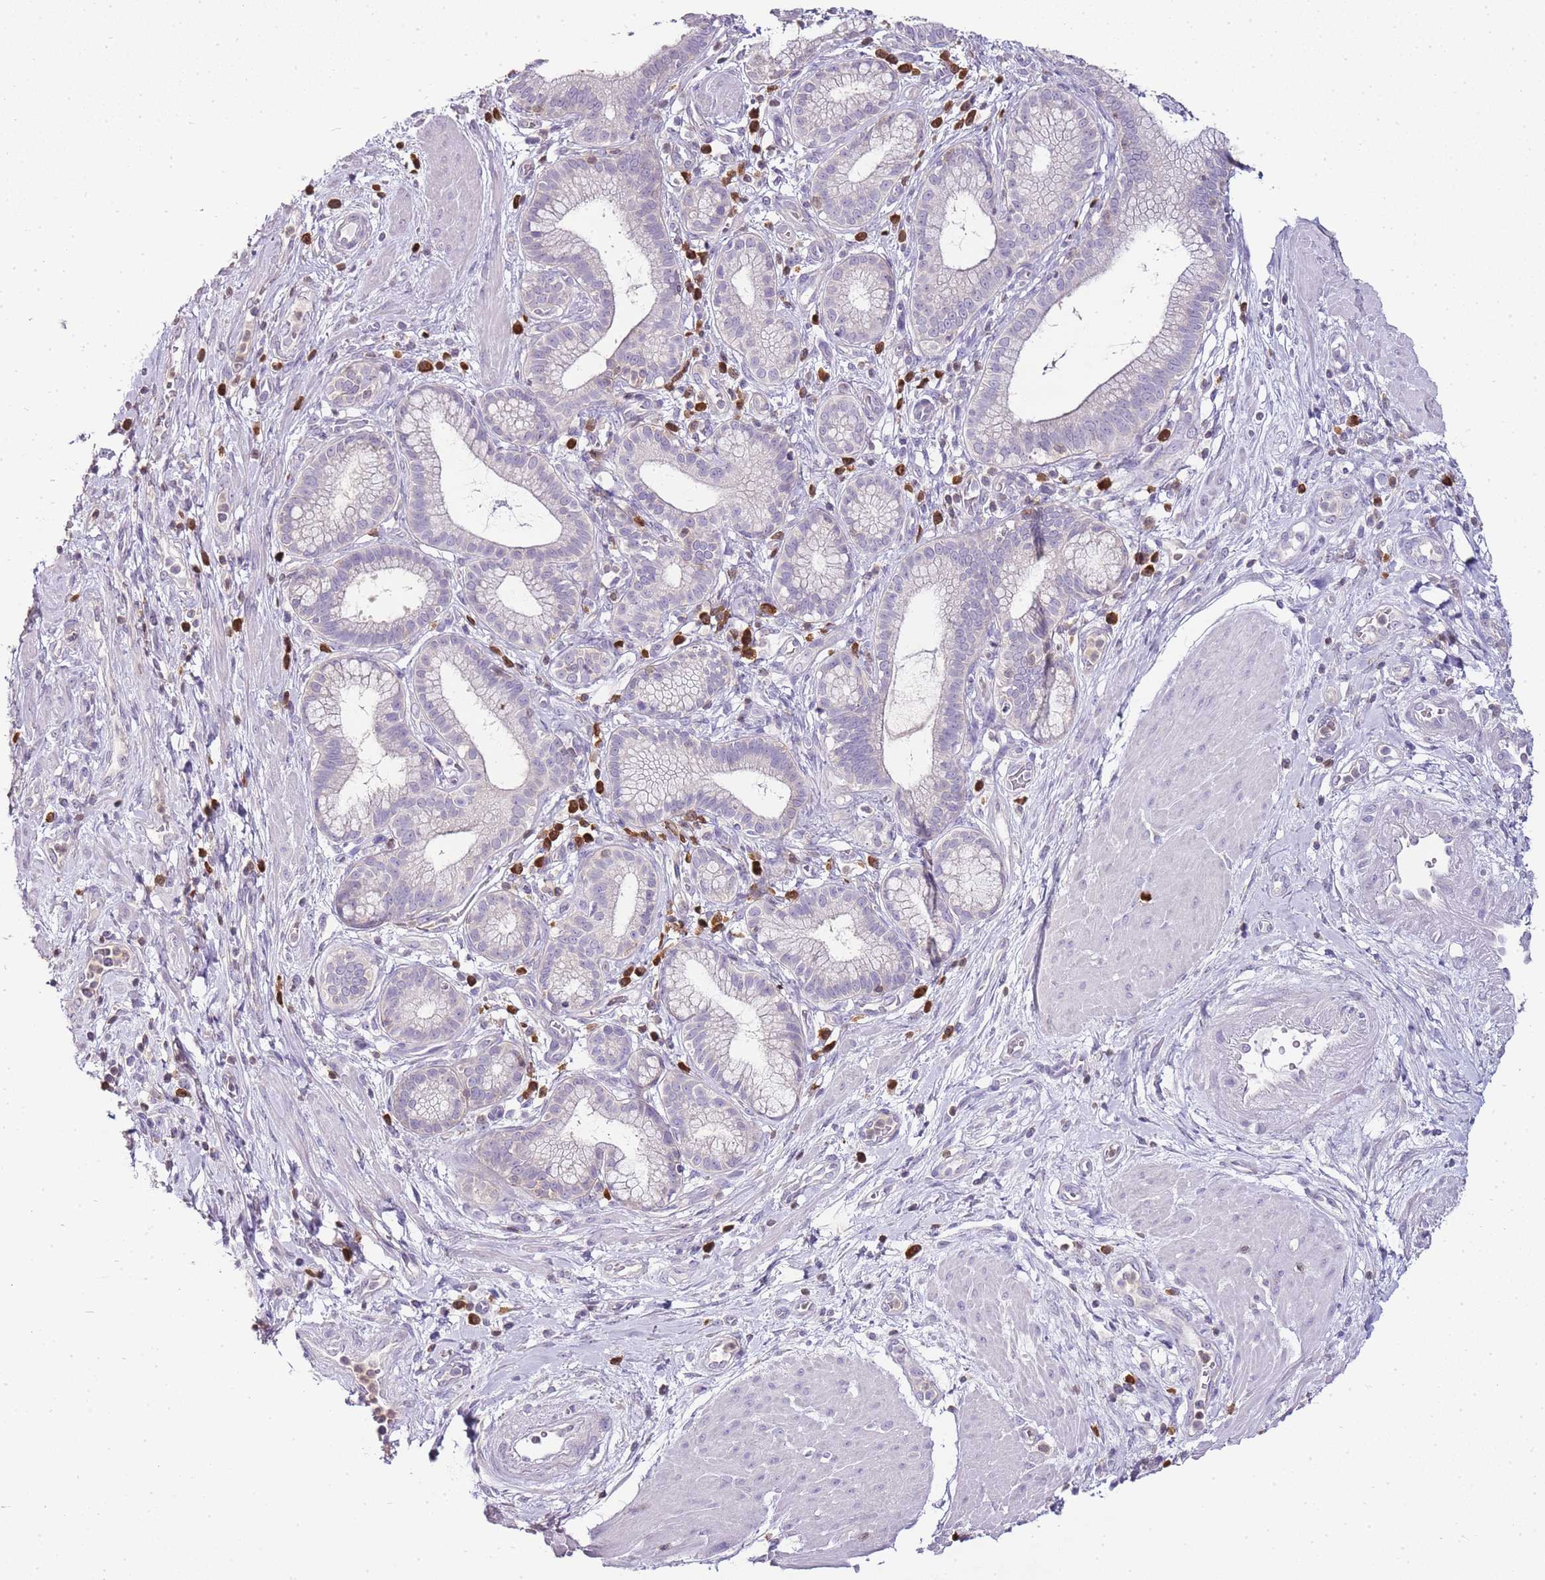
{"staining": {"intensity": "negative", "quantity": "none", "location": "none"}, "tissue": "pancreatic cancer", "cell_type": "Tumor cells", "image_type": "cancer", "snomed": [{"axis": "morphology", "description": "Adenocarcinoma, NOS"}, {"axis": "topography", "description": "Pancreas"}], "caption": "An immunohistochemistry histopathology image of pancreatic cancer is shown. There is no staining in tumor cells of pancreatic cancer.", "gene": "ZBP1", "patient": {"sex": "male", "age": 72}}